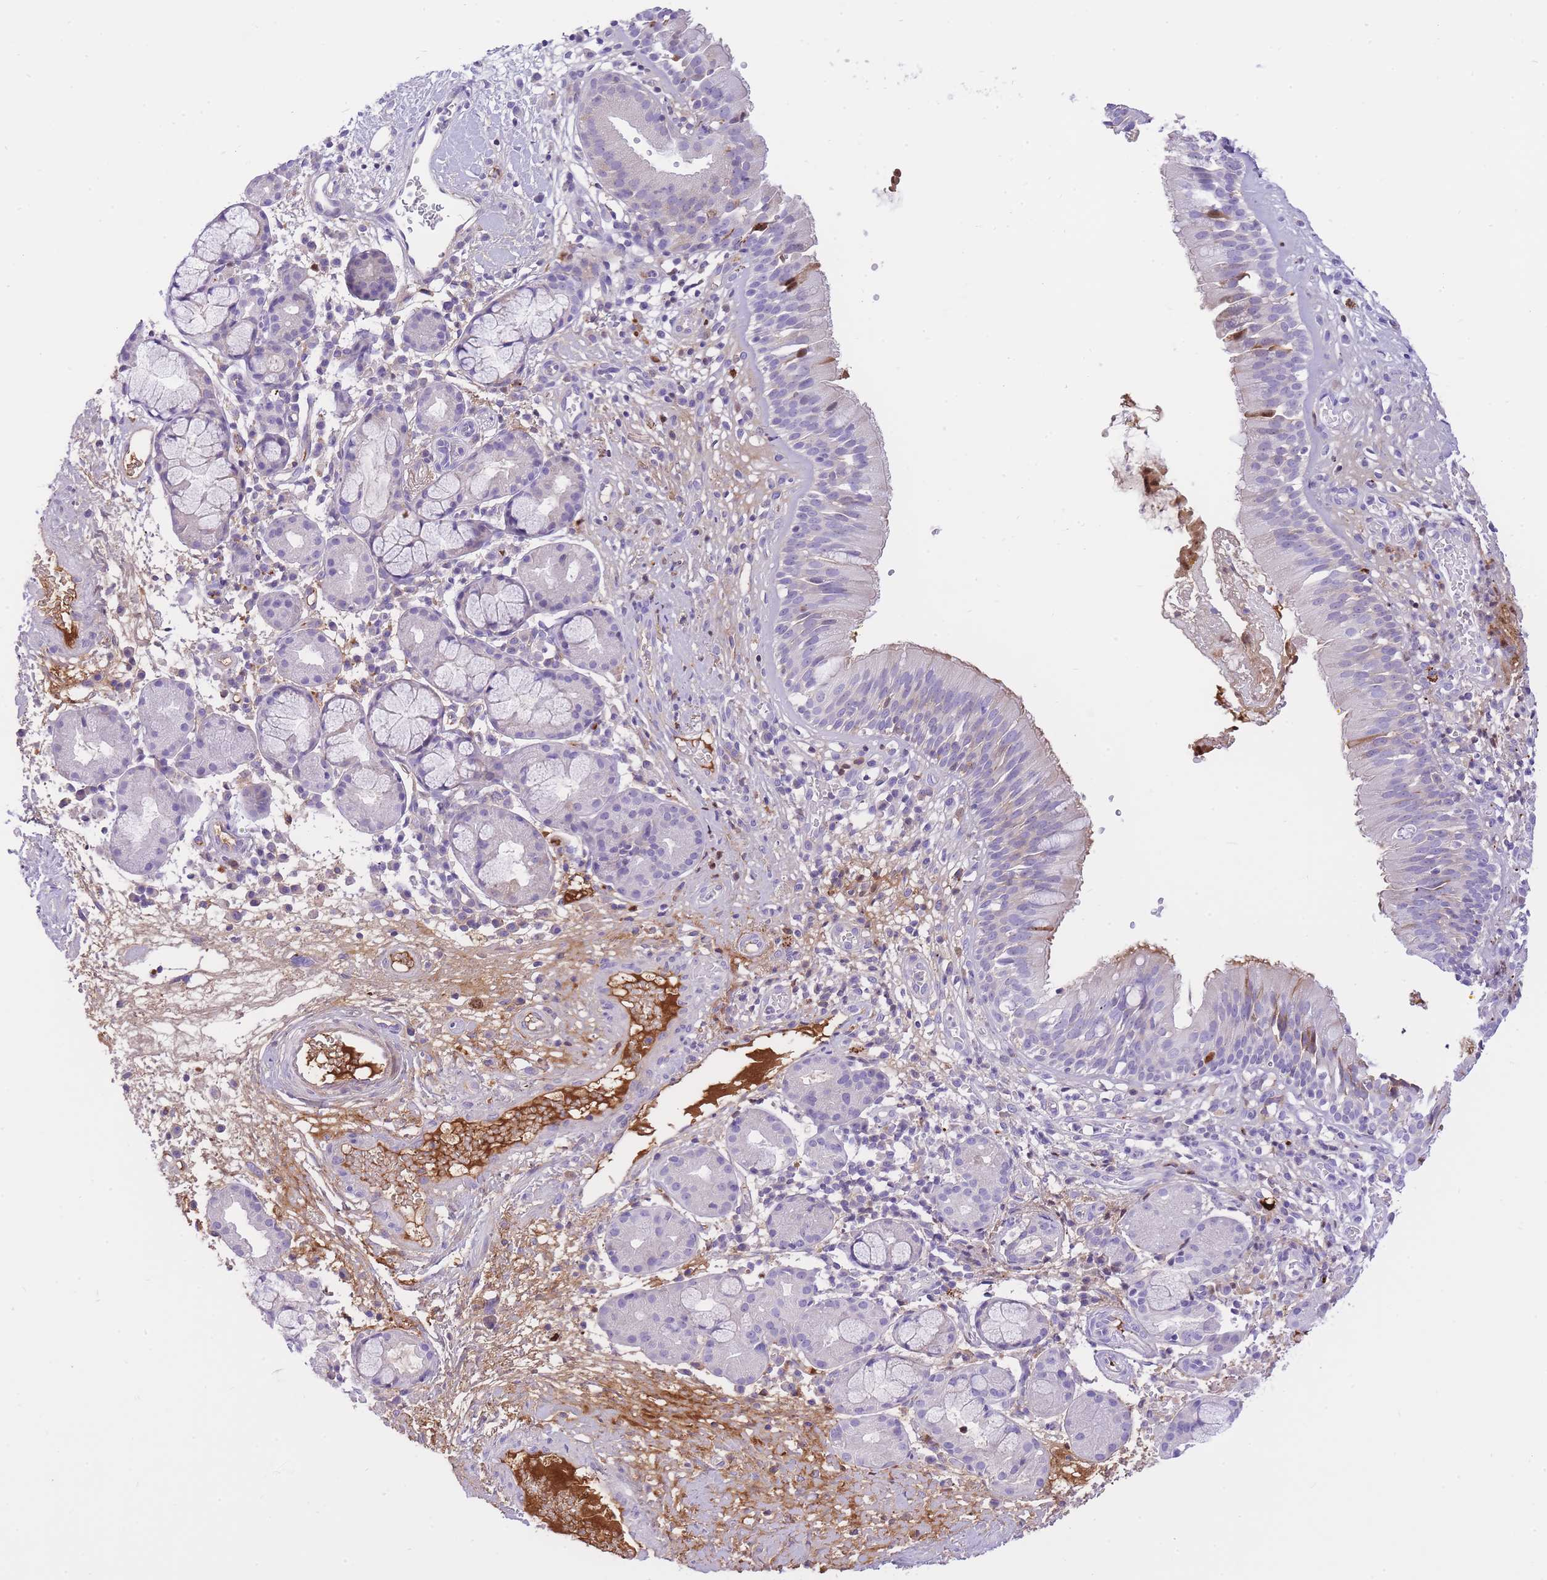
{"staining": {"intensity": "negative", "quantity": "none", "location": "none"}, "tissue": "nasopharynx", "cell_type": "Respiratory epithelial cells", "image_type": "normal", "snomed": [{"axis": "morphology", "description": "Normal tissue, NOS"}, {"axis": "topography", "description": "Nasopharynx"}], "caption": "Immunohistochemistry (IHC) image of benign nasopharynx: nasopharynx stained with DAB (3,3'-diaminobenzidine) exhibits no significant protein expression in respiratory epithelial cells.", "gene": "HRG", "patient": {"sex": "male", "age": 65}}